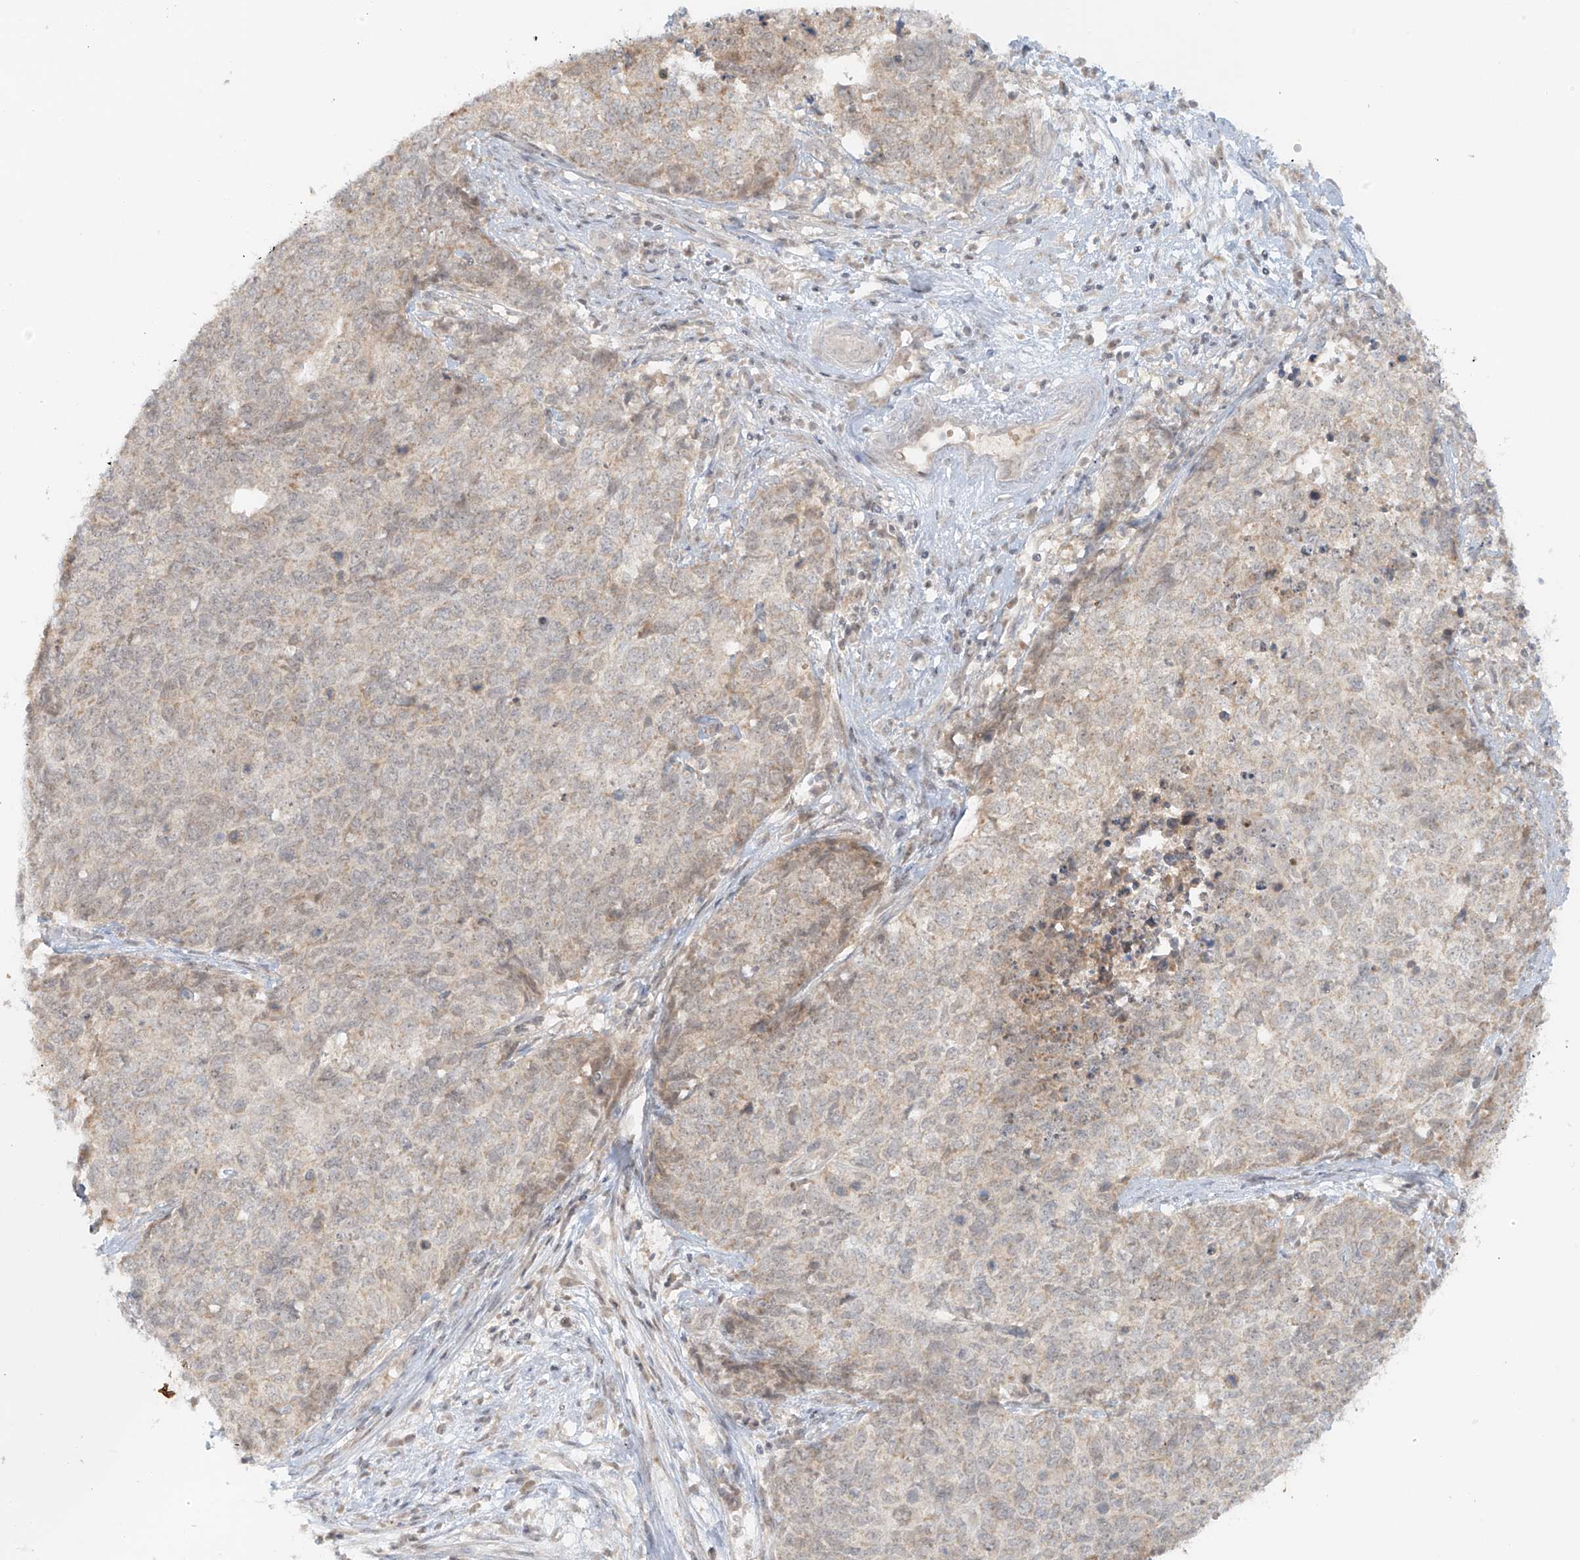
{"staining": {"intensity": "weak", "quantity": "<25%", "location": "cytoplasmic/membranous"}, "tissue": "cervical cancer", "cell_type": "Tumor cells", "image_type": "cancer", "snomed": [{"axis": "morphology", "description": "Squamous cell carcinoma, NOS"}, {"axis": "topography", "description": "Cervix"}], "caption": "Immunohistochemistry of cervical squamous cell carcinoma exhibits no positivity in tumor cells.", "gene": "MIPEP", "patient": {"sex": "female", "age": 63}}